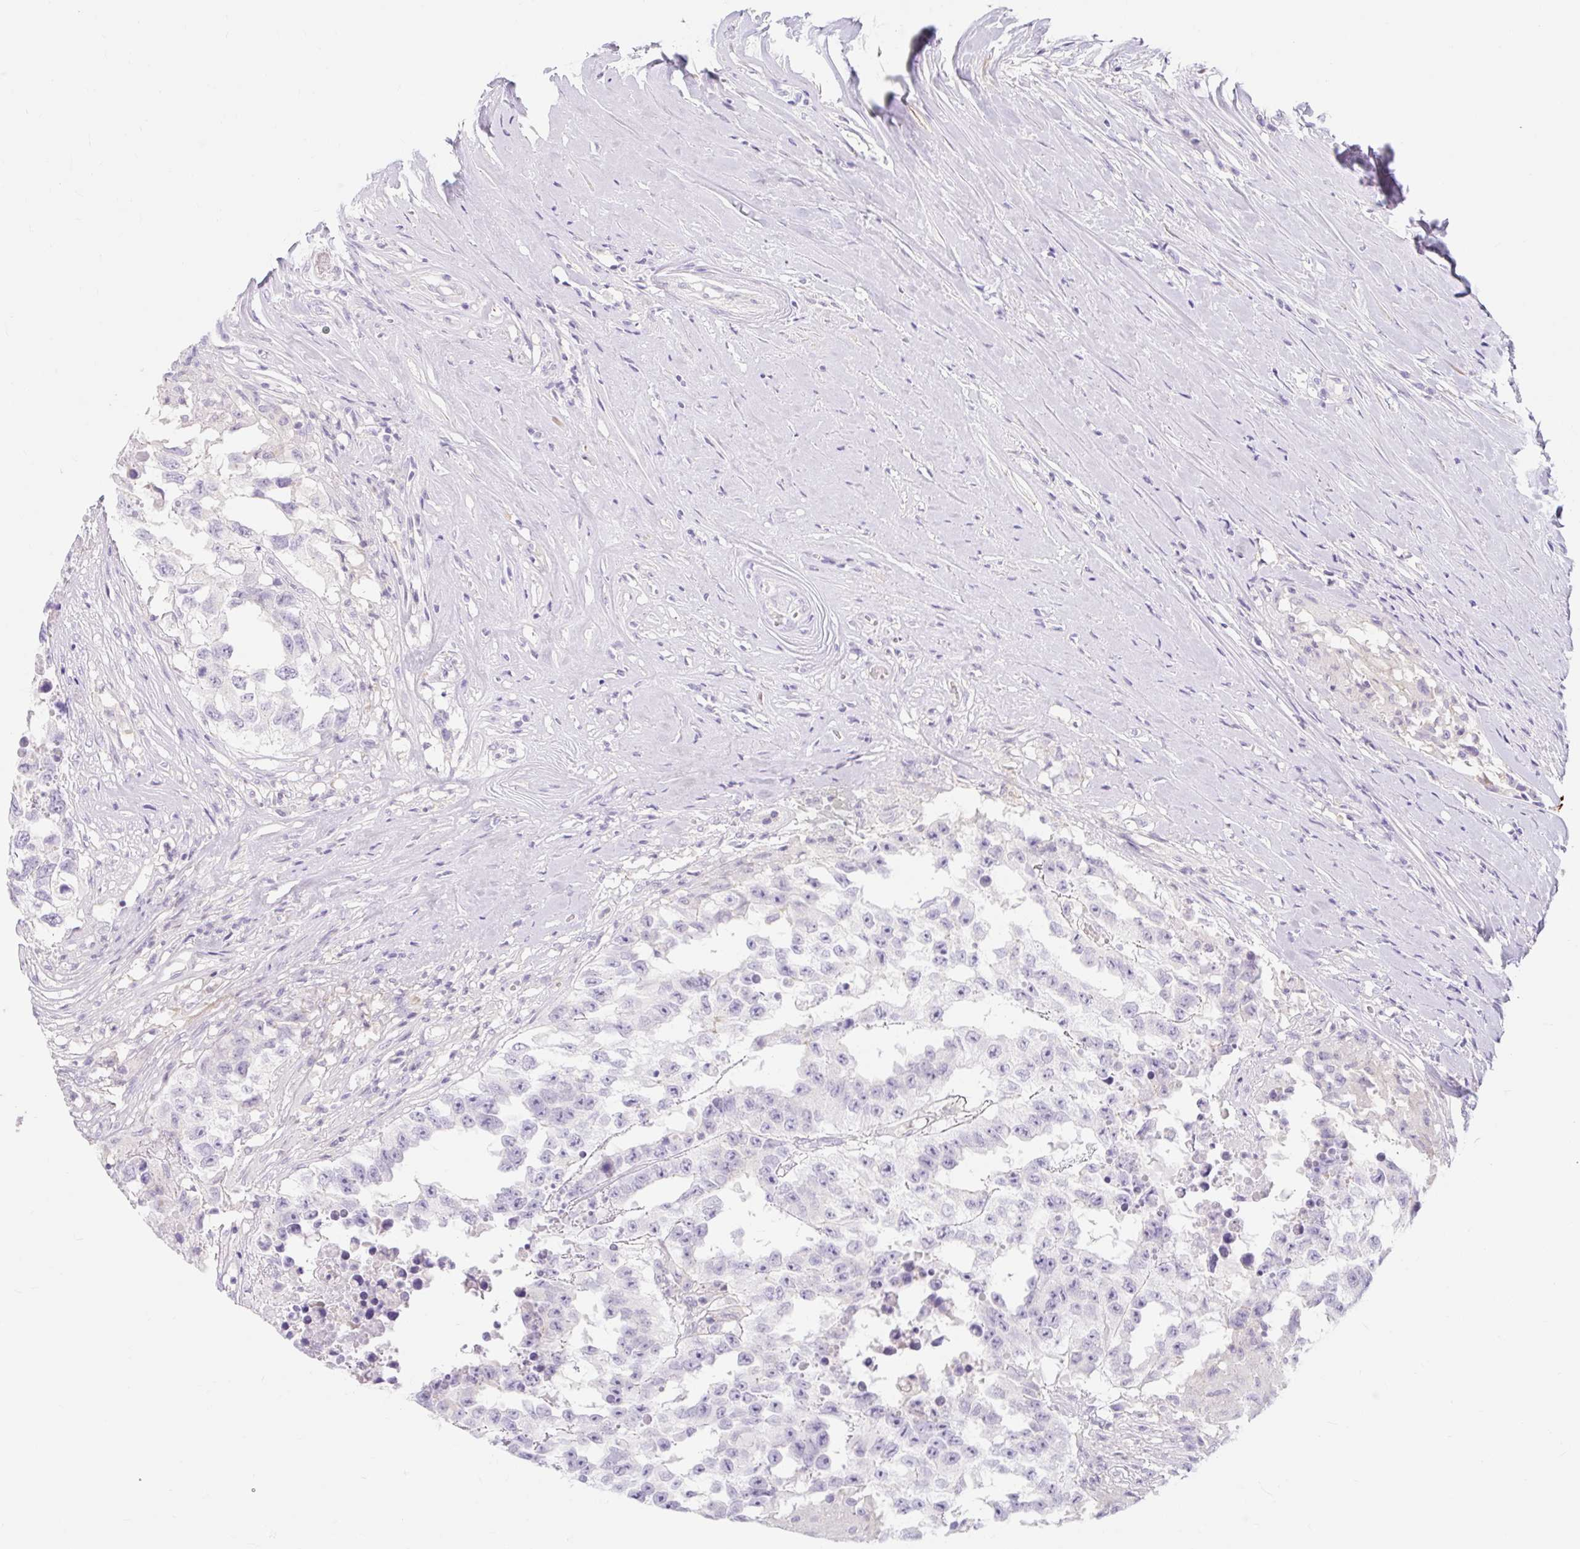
{"staining": {"intensity": "negative", "quantity": "none", "location": "none"}, "tissue": "testis cancer", "cell_type": "Tumor cells", "image_type": "cancer", "snomed": [{"axis": "morphology", "description": "Carcinoma, Embryonal, NOS"}, {"axis": "topography", "description": "Testis"}], "caption": "The micrograph displays no significant positivity in tumor cells of embryonal carcinoma (testis). (Stains: DAB immunohistochemistry (IHC) with hematoxylin counter stain, Microscopy: brightfield microscopy at high magnification).", "gene": "SLC28A1", "patient": {"sex": "male", "age": 83}}